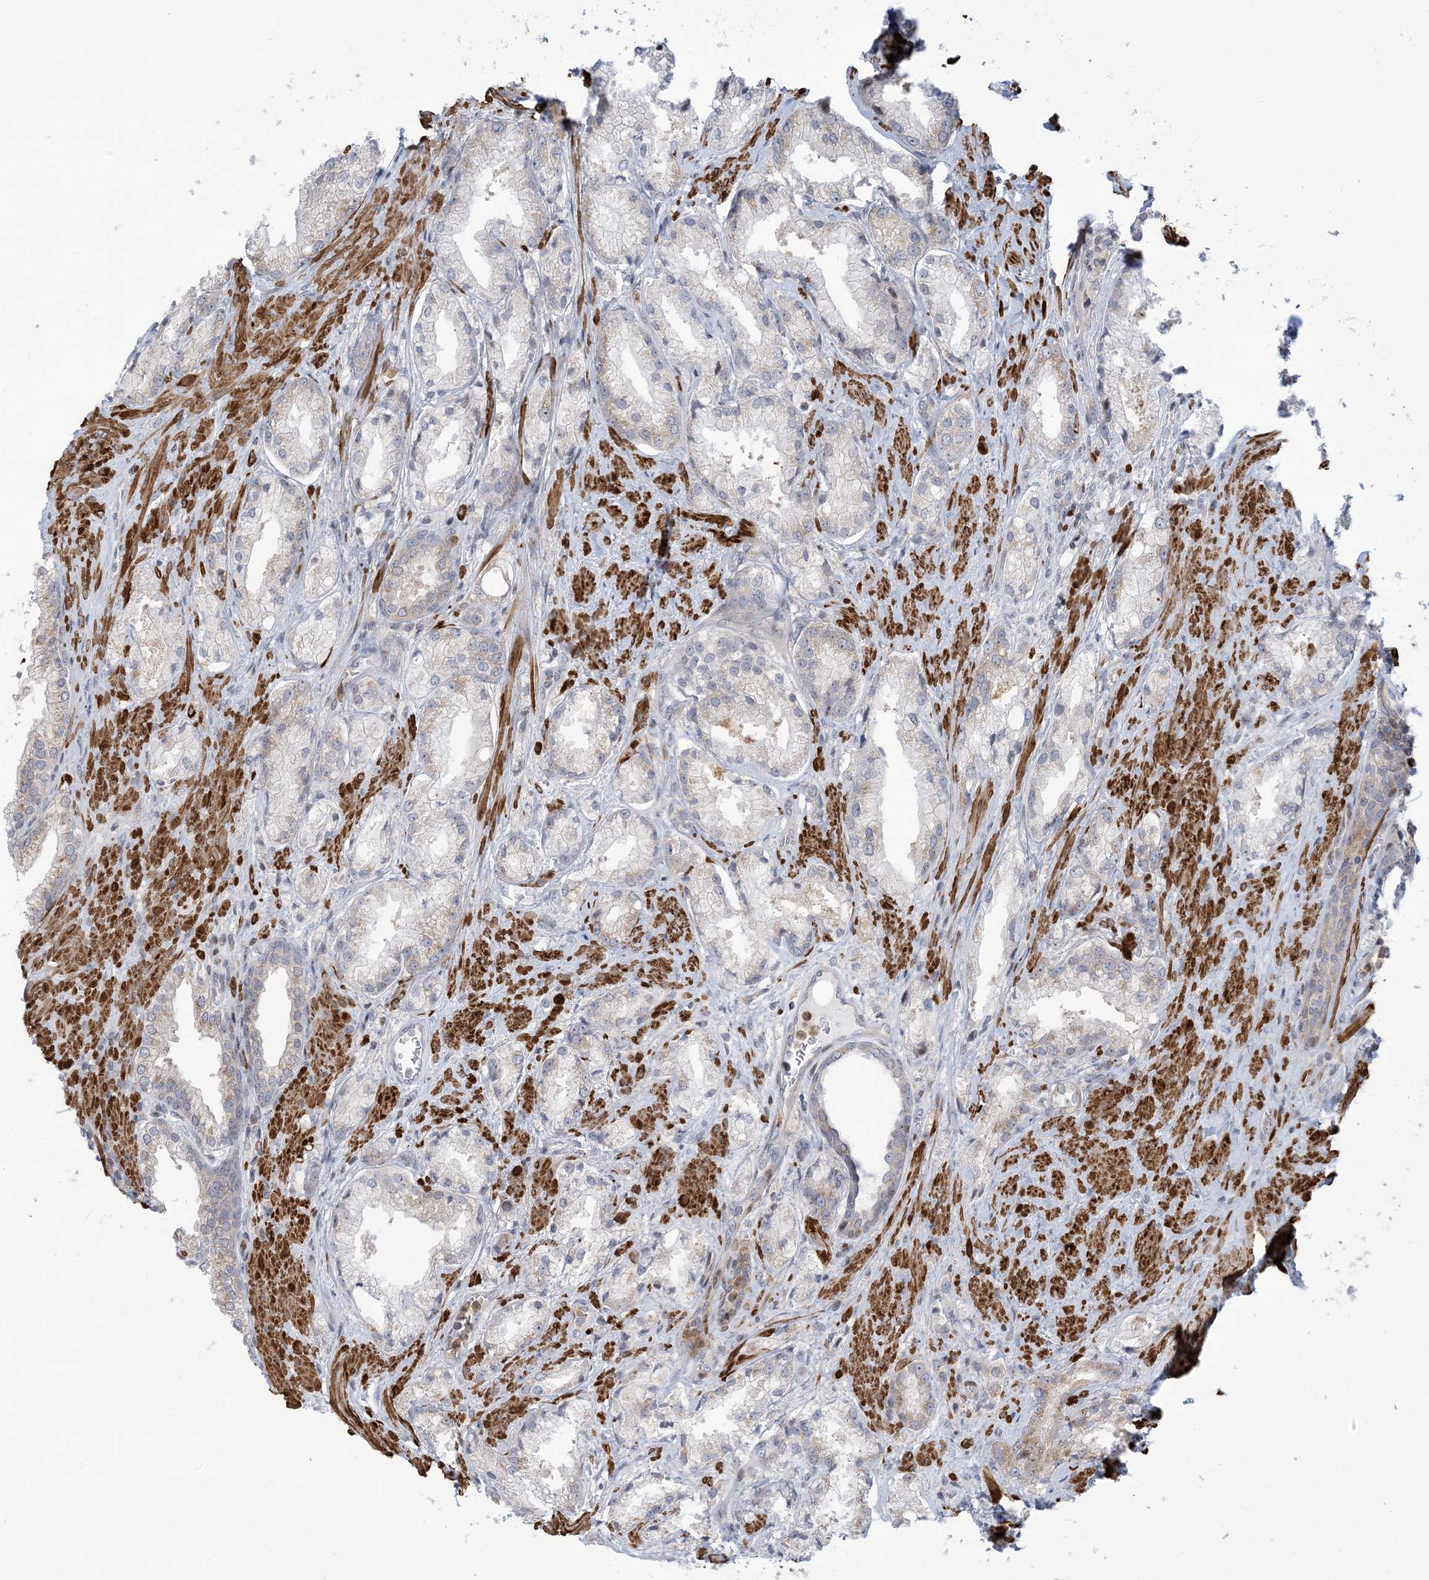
{"staining": {"intensity": "negative", "quantity": "none", "location": "none"}, "tissue": "prostate cancer", "cell_type": "Tumor cells", "image_type": "cancer", "snomed": [{"axis": "morphology", "description": "Adenocarcinoma, Low grade"}, {"axis": "topography", "description": "Prostate"}], "caption": "Immunohistochemistry of prostate cancer (low-grade adenocarcinoma) shows no expression in tumor cells.", "gene": "AFTPH", "patient": {"sex": "male", "age": 67}}